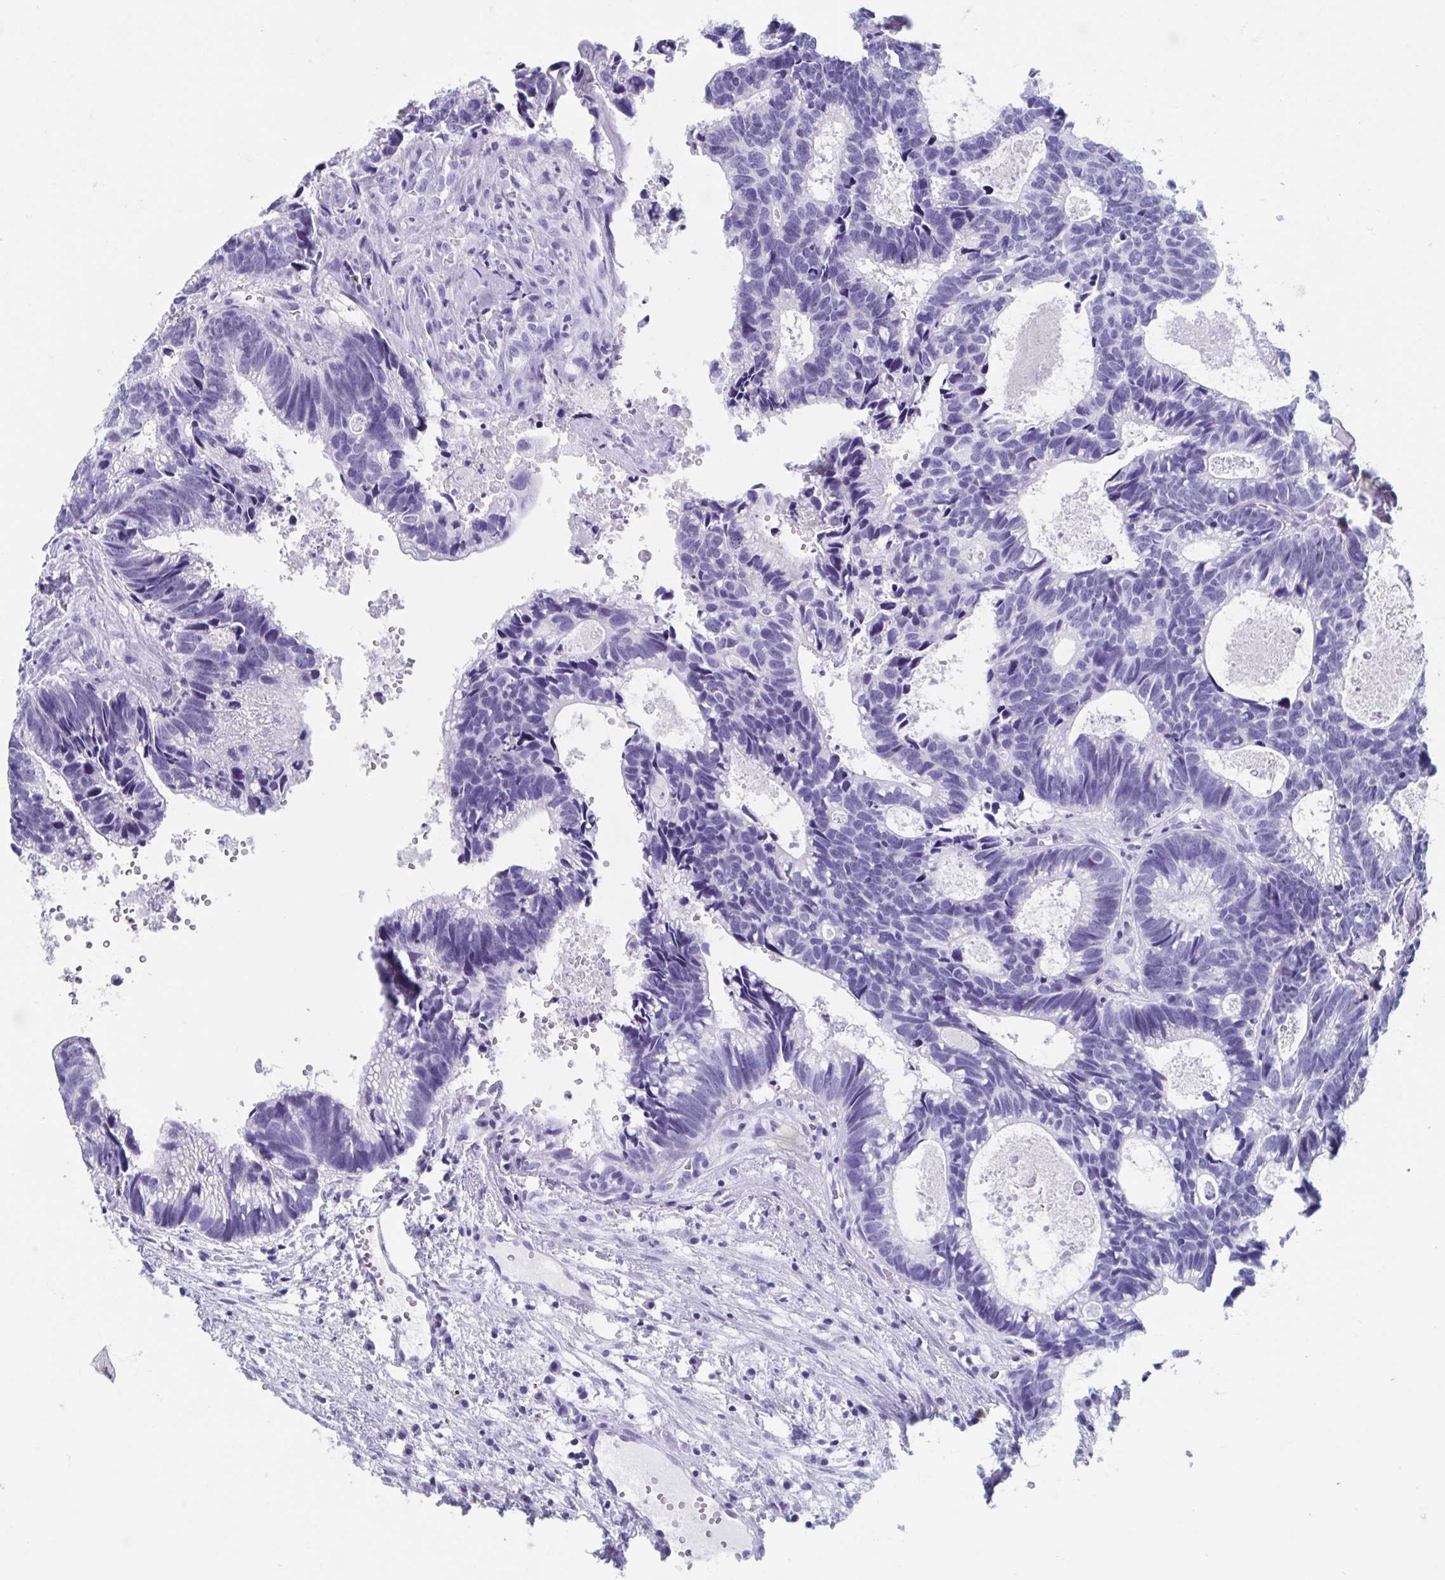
{"staining": {"intensity": "negative", "quantity": "none", "location": "none"}, "tissue": "head and neck cancer", "cell_type": "Tumor cells", "image_type": "cancer", "snomed": [{"axis": "morphology", "description": "Adenocarcinoma, NOS"}, {"axis": "topography", "description": "Head-Neck"}], "caption": "Head and neck cancer stained for a protein using immunohistochemistry (IHC) displays no expression tumor cells.", "gene": "C10orf53", "patient": {"sex": "male", "age": 62}}